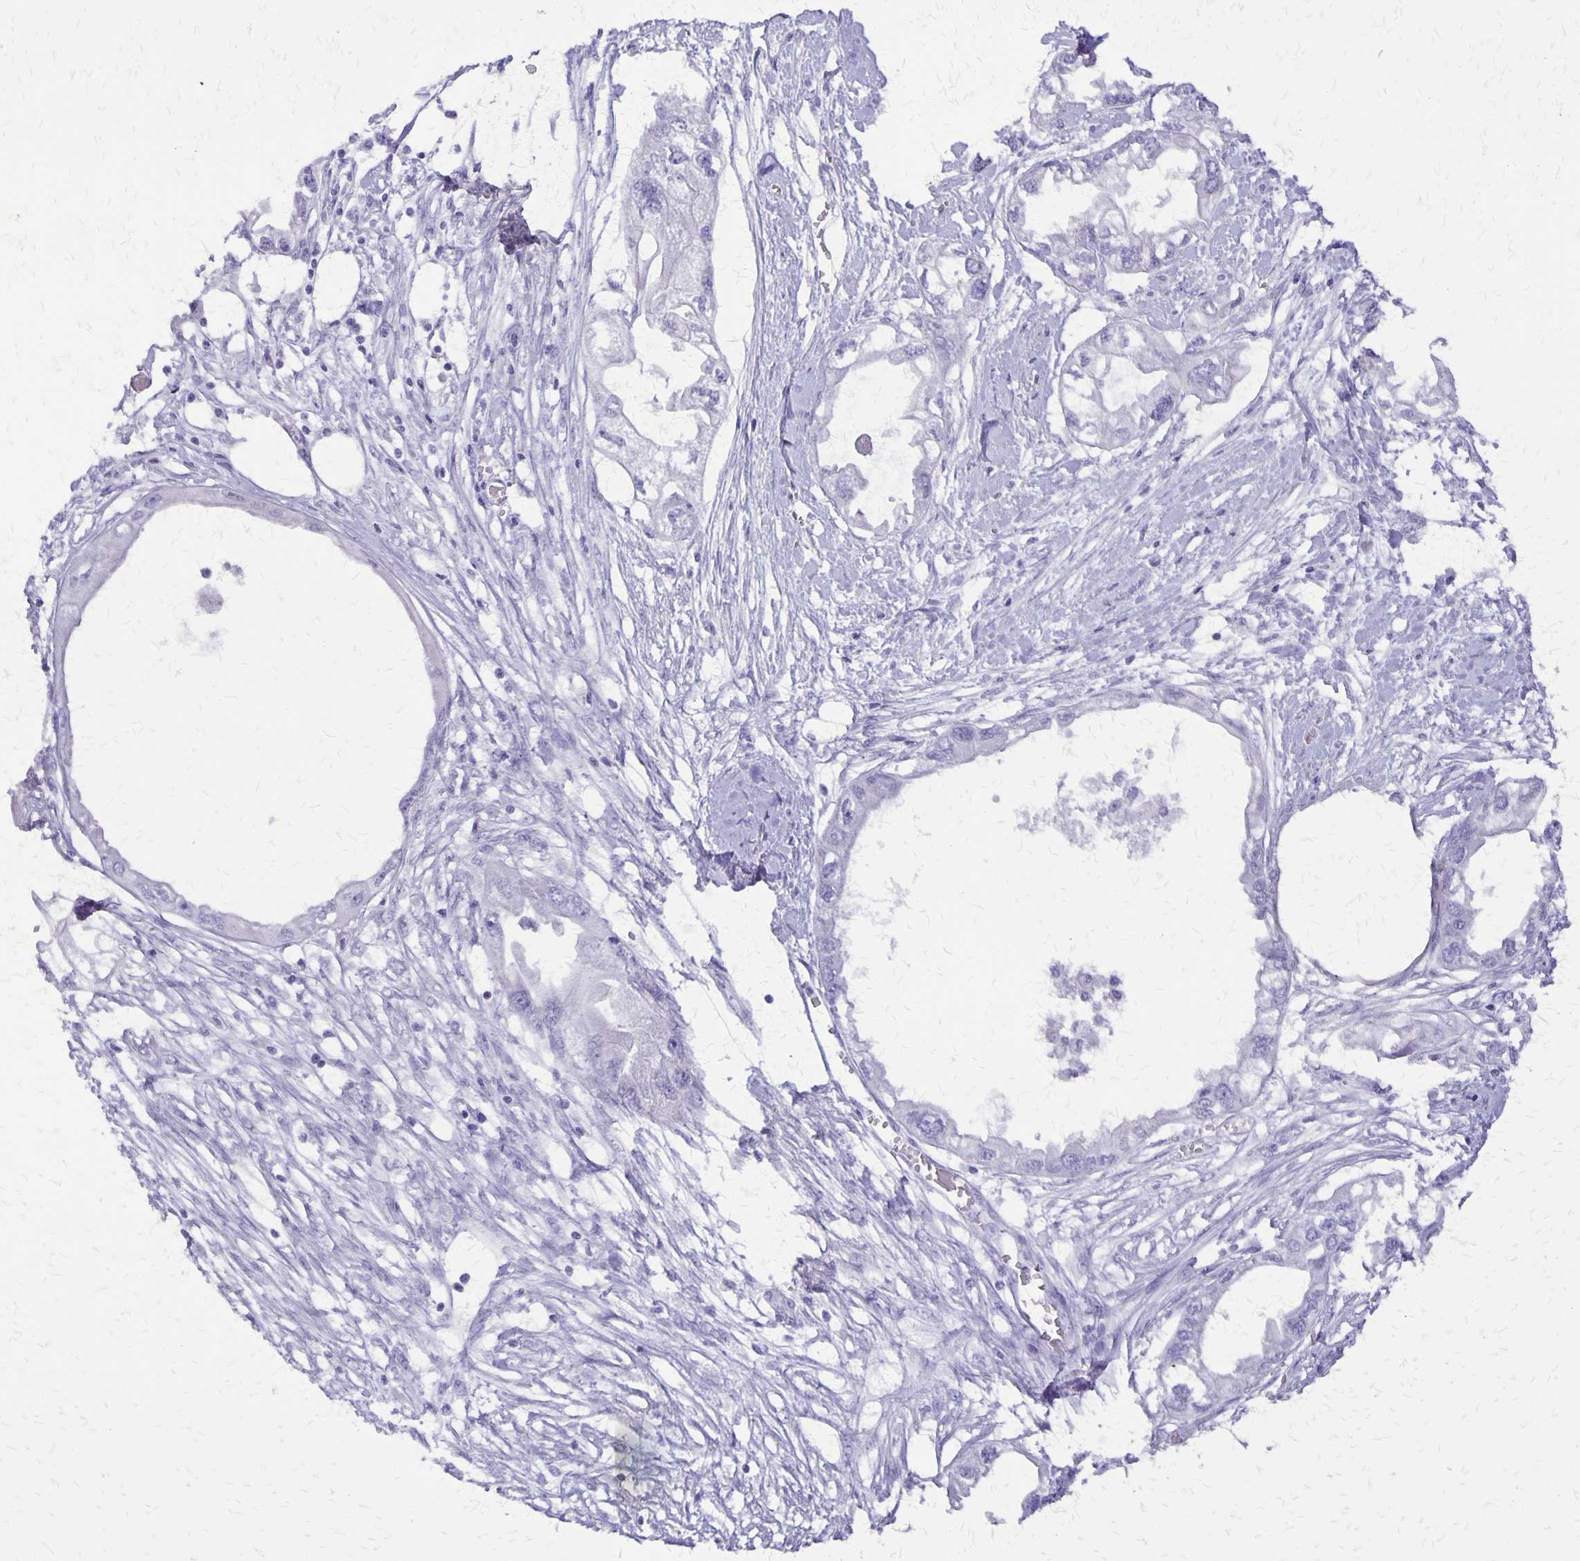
{"staining": {"intensity": "negative", "quantity": "none", "location": "none"}, "tissue": "endometrial cancer", "cell_type": "Tumor cells", "image_type": "cancer", "snomed": [{"axis": "morphology", "description": "Adenocarcinoma, NOS"}, {"axis": "morphology", "description": "Adenocarcinoma, metastatic, NOS"}, {"axis": "topography", "description": "Adipose tissue"}, {"axis": "topography", "description": "Endometrium"}], "caption": "This histopathology image is of endometrial cancer stained with IHC to label a protein in brown with the nuclei are counter-stained blue. There is no positivity in tumor cells.", "gene": "SLC13A2", "patient": {"sex": "female", "age": 67}}